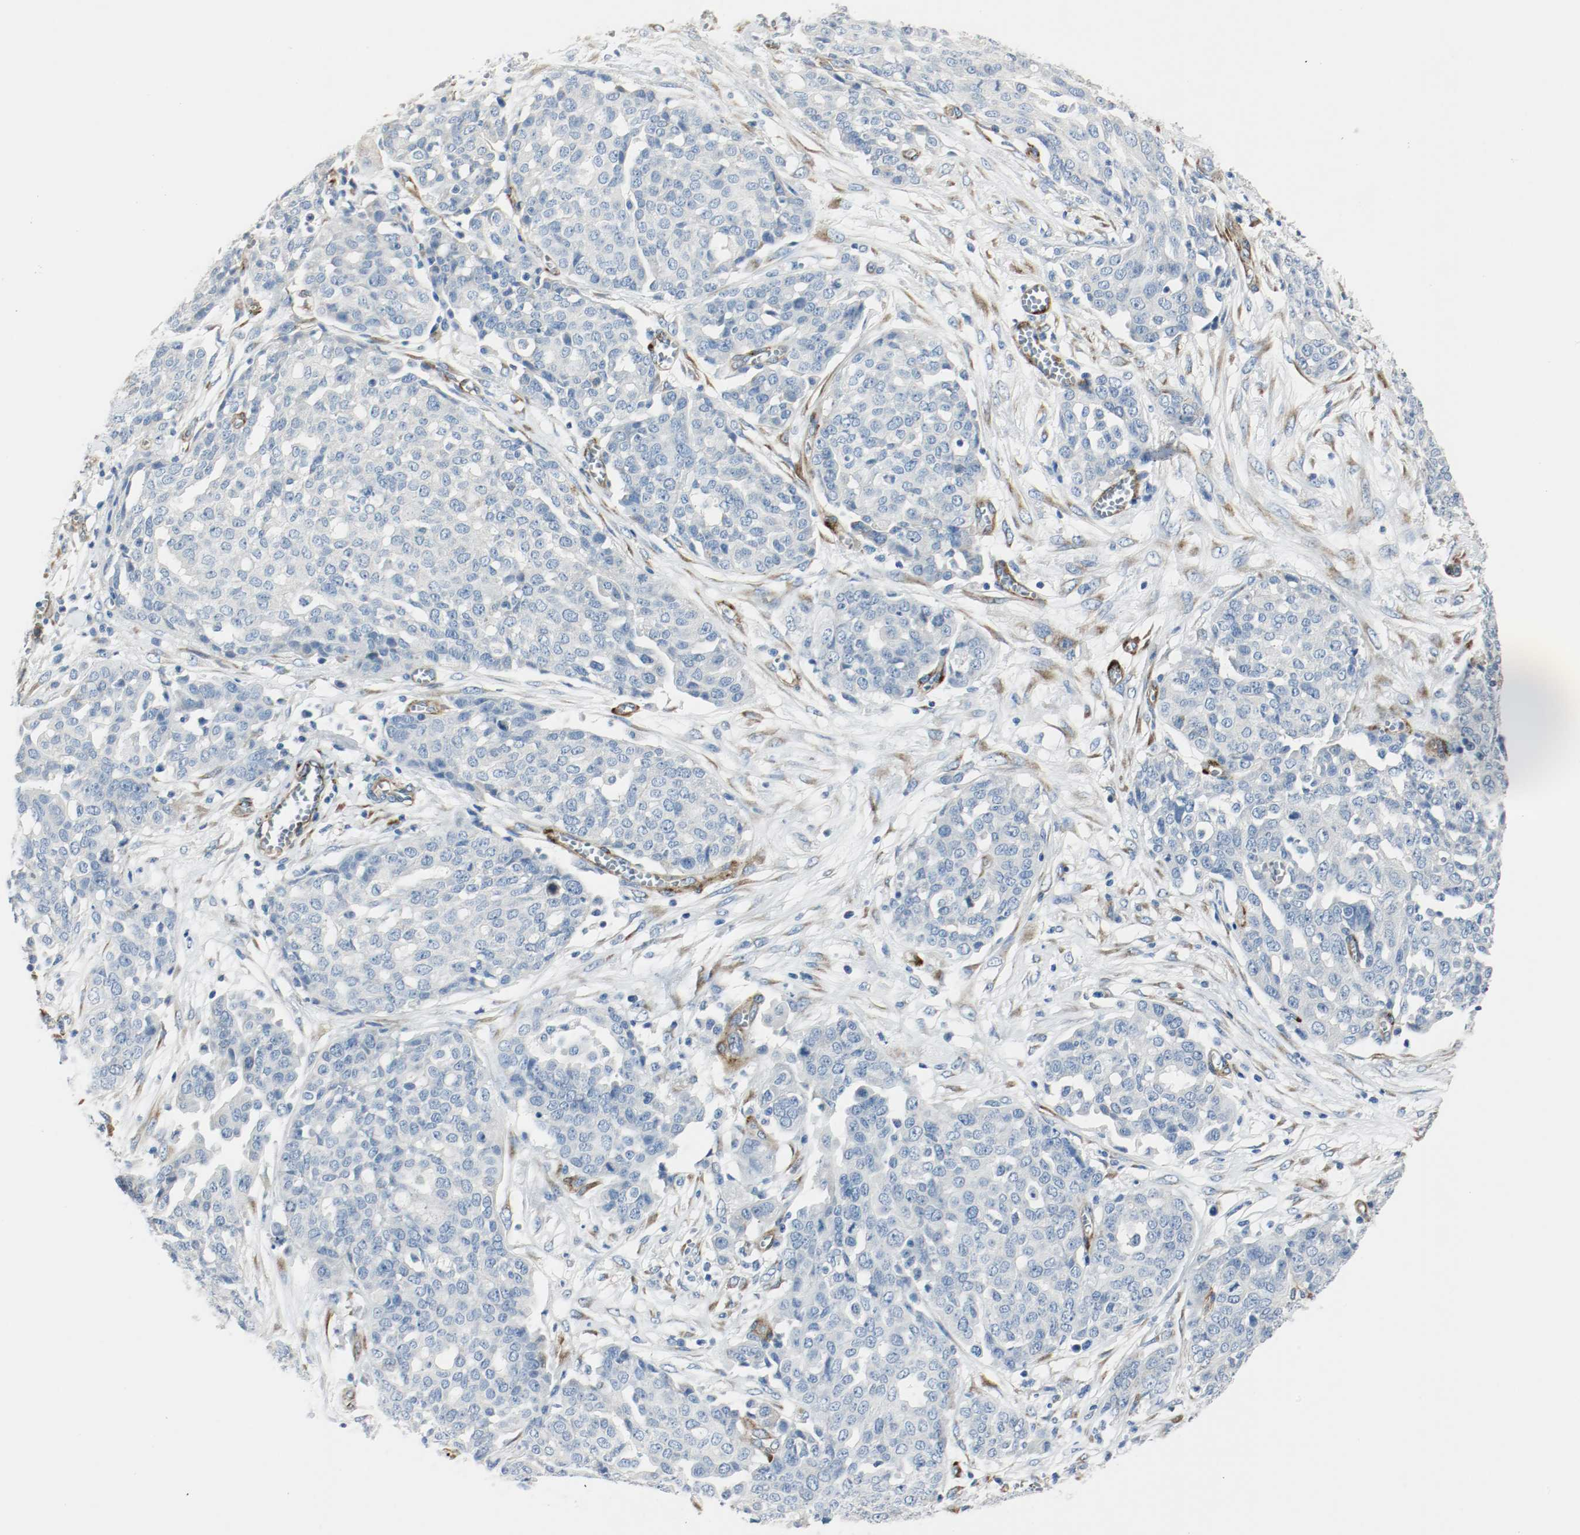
{"staining": {"intensity": "negative", "quantity": "none", "location": "none"}, "tissue": "ovarian cancer", "cell_type": "Tumor cells", "image_type": "cancer", "snomed": [{"axis": "morphology", "description": "Cystadenocarcinoma, serous, NOS"}, {"axis": "topography", "description": "Soft tissue"}, {"axis": "topography", "description": "Ovary"}], "caption": "Histopathology image shows no significant protein staining in tumor cells of ovarian cancer.", "gene": "LAMB1", "patient": {"sex": "female", "age": 57}}